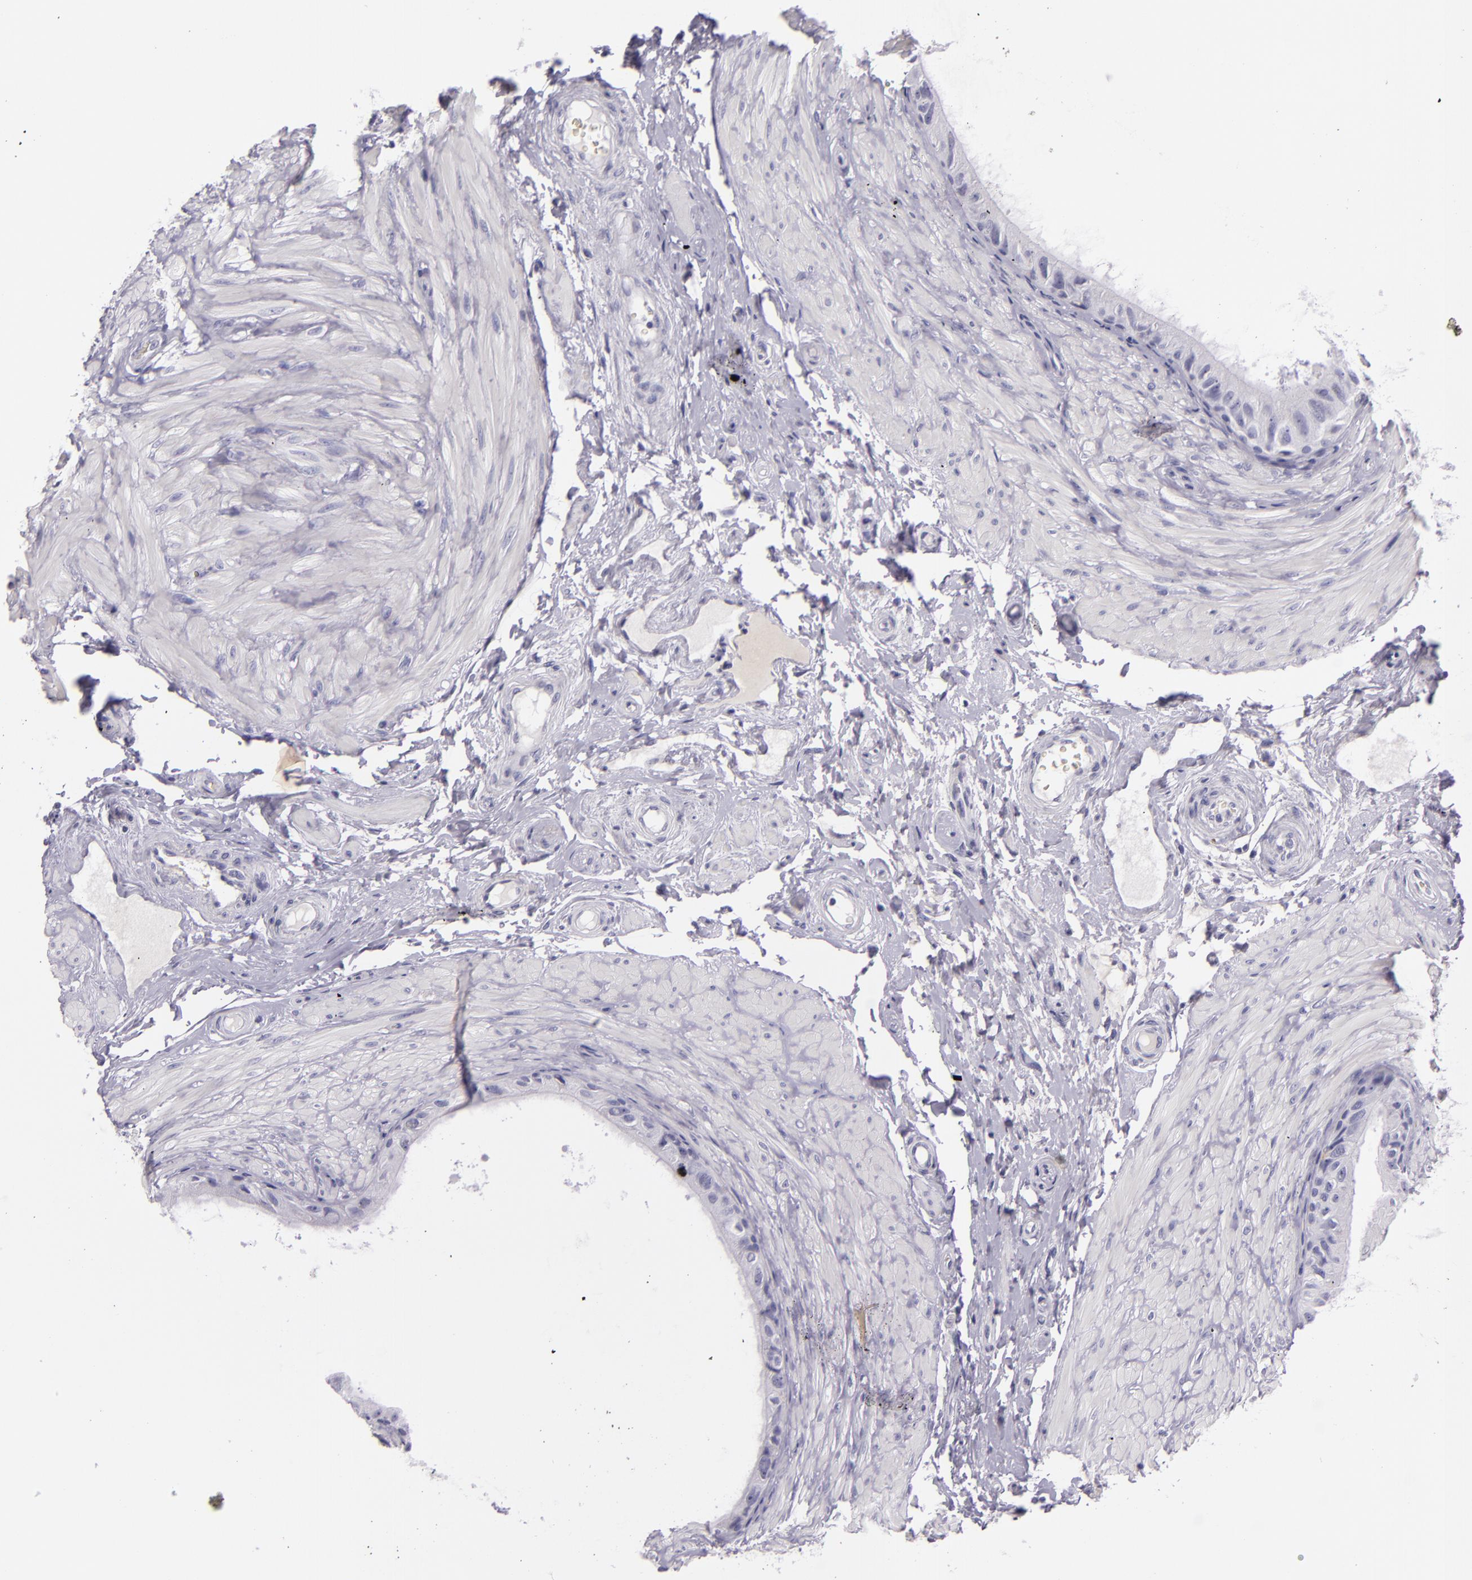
{"staining": {"intensity": "negative", "quantity": "none", "location": "none"}, "tissue": "epididymis", "cell_type": "Glandular cells", "image_type": "normal", "snomed": [{"axis": "morphology", "description": "Normal tissue, NOS"}, {"axis": "topography", "description": "Epididymis"}], "caption": "IHC histopathology image of benign epididymis: epididymis stained with DAB demonstrates no significant protein staining in glandular cells. (DAB immunohistochemistry visualized using brightfield microscopy, high magnification).", "gene": "INA", "patient": {"sex": "male", "age": 68}}